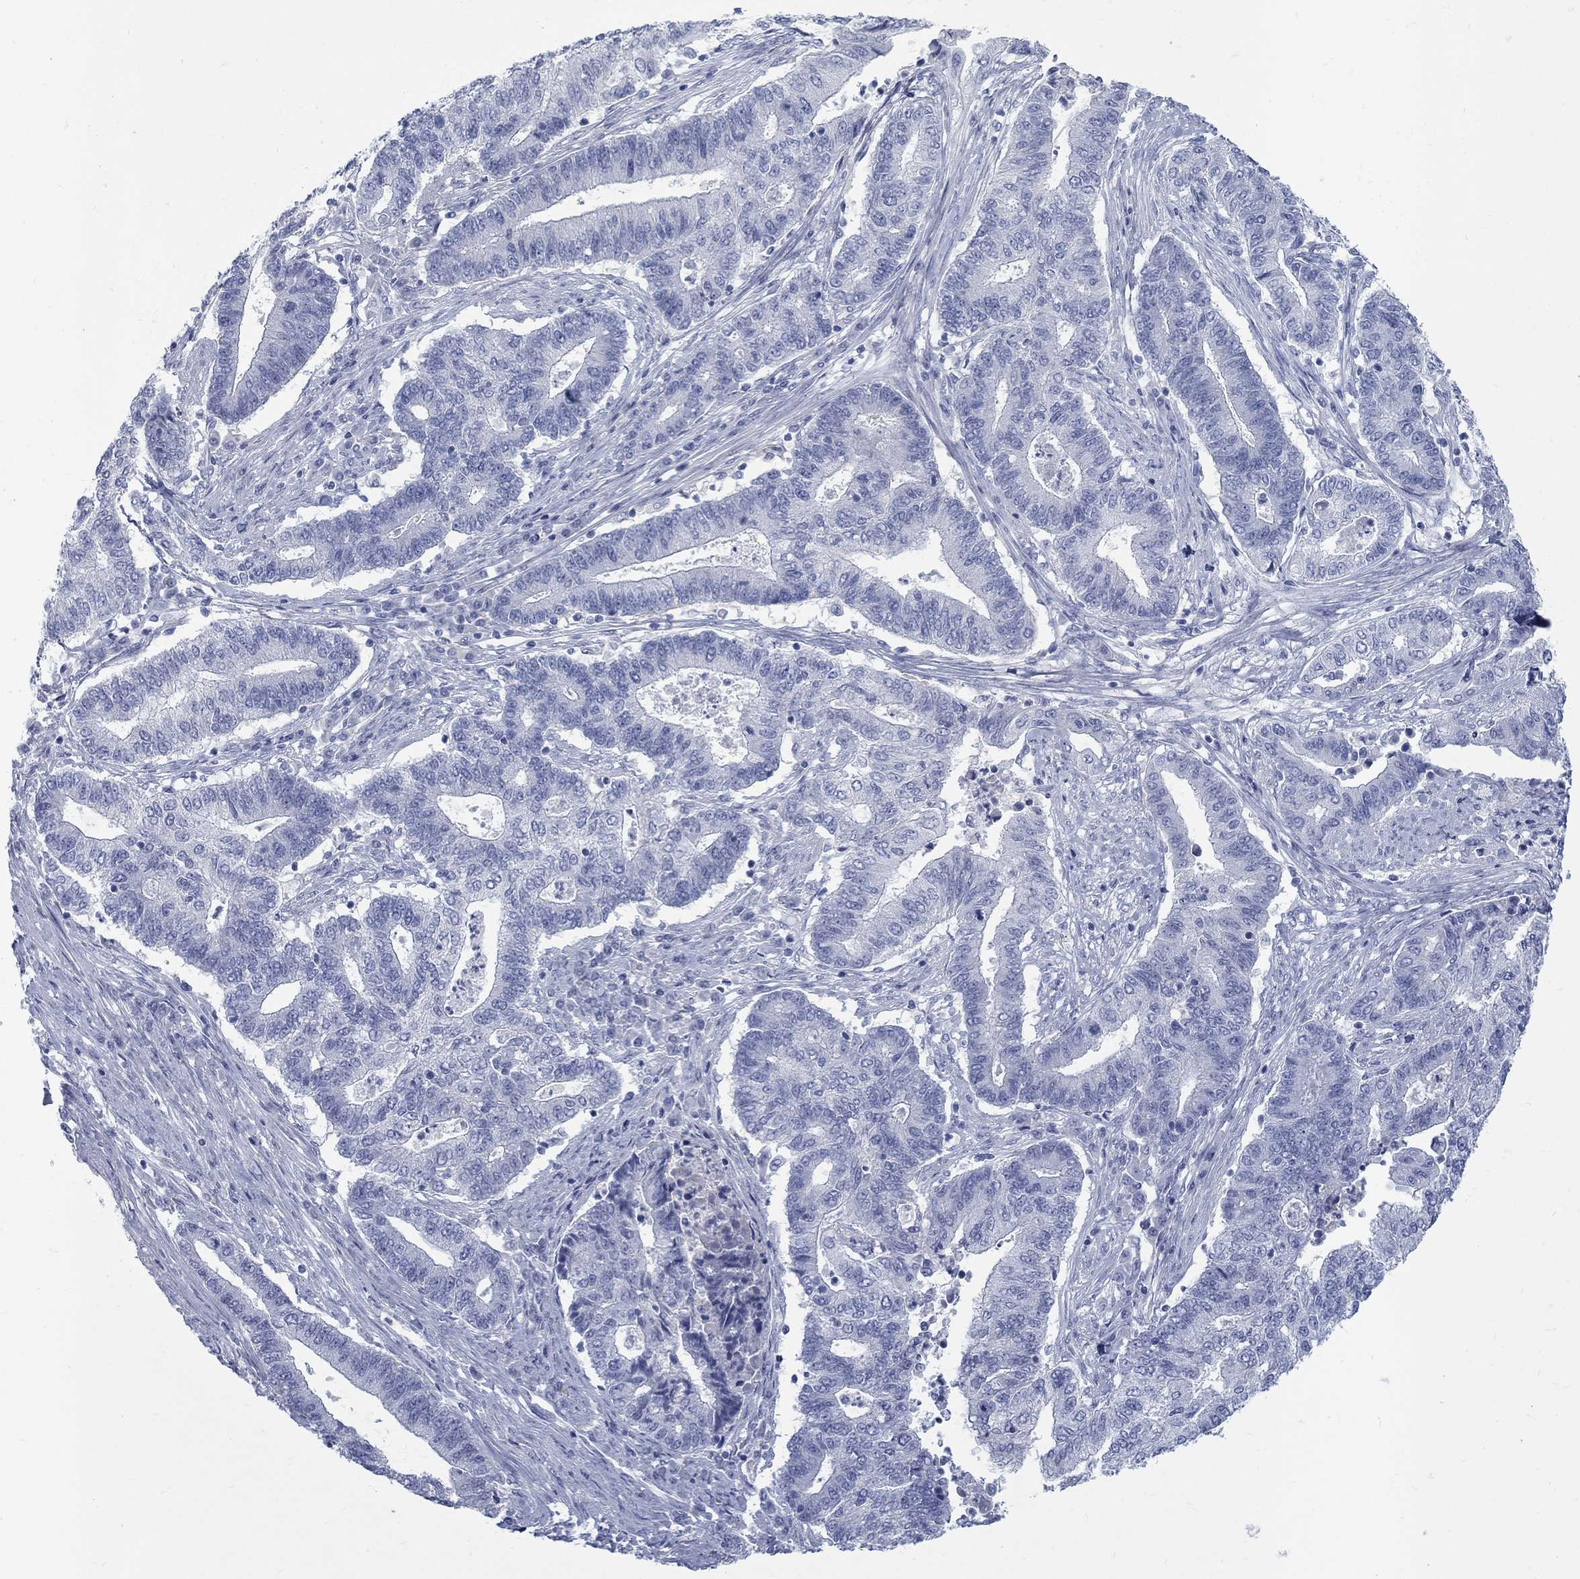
{"staining": {"intensity": "negative", "quantity": "none", "location": "none"}, "tissue": "endometrial cancer", "cell_type": "Tumor cells", "image_type": "cancer", "snomed": [{"axis": "morphology", "description": "Adenocarcinoma, NOS"}, {"axis": "topography", "description": "Uterus"}, {"axis": "topography", "description": "Endometrium"}], "caption": "Histopathology image shows no protein staining in tumor cells of adenocarcinoma (endometrial) tissue. (Brightfield microscopy of DAB (3,3'-diaminobenzidine) IHC at high magnification).", "gene": "RFTN2", "patient": {"sex": "female", "age": 54}}